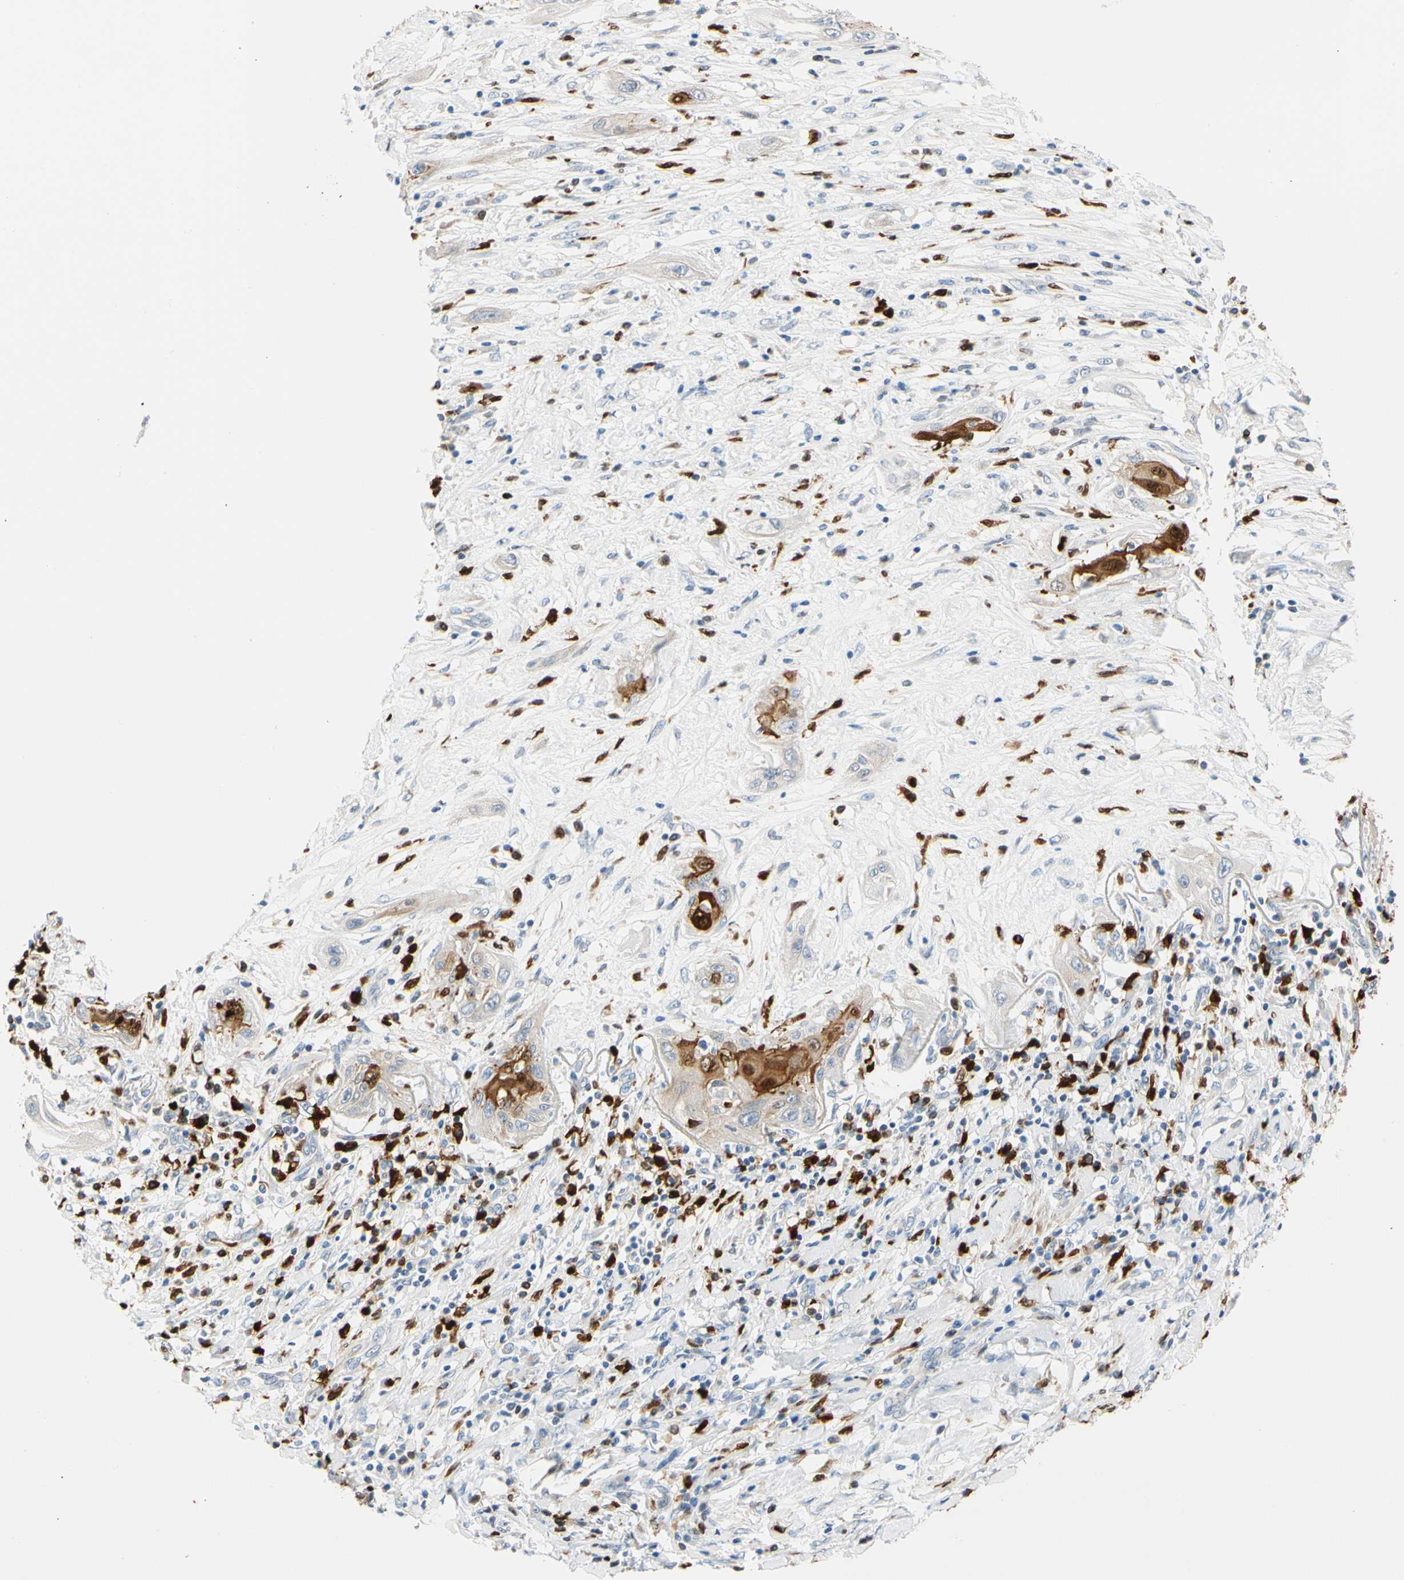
{"staining": {"intensity": "weak", "quantity": "25%-75%", "location": "cytoplasmic/membranous"}, "tissue": "lung cancer", "cell_type": "Tumor cells", "image_type": "cancer", "snomed": [{"axis": "morphology", "description": "Squamous cell carcinoma, NOS"}, {"axis": "topography", "description": "Lung"}], "caption": "An IHC histopathology image of neoplastic tissue is shown. Protein staining in brown labels weak cytoplasmic/membranous positivity in lung cancer (squamous cell carcinoma) within tumor cells. (DAB IHC, brown staining for protein, blue staining for nuclei).", "gene": "TRAF5", "patient": {"sex": "female", "age": 47}}